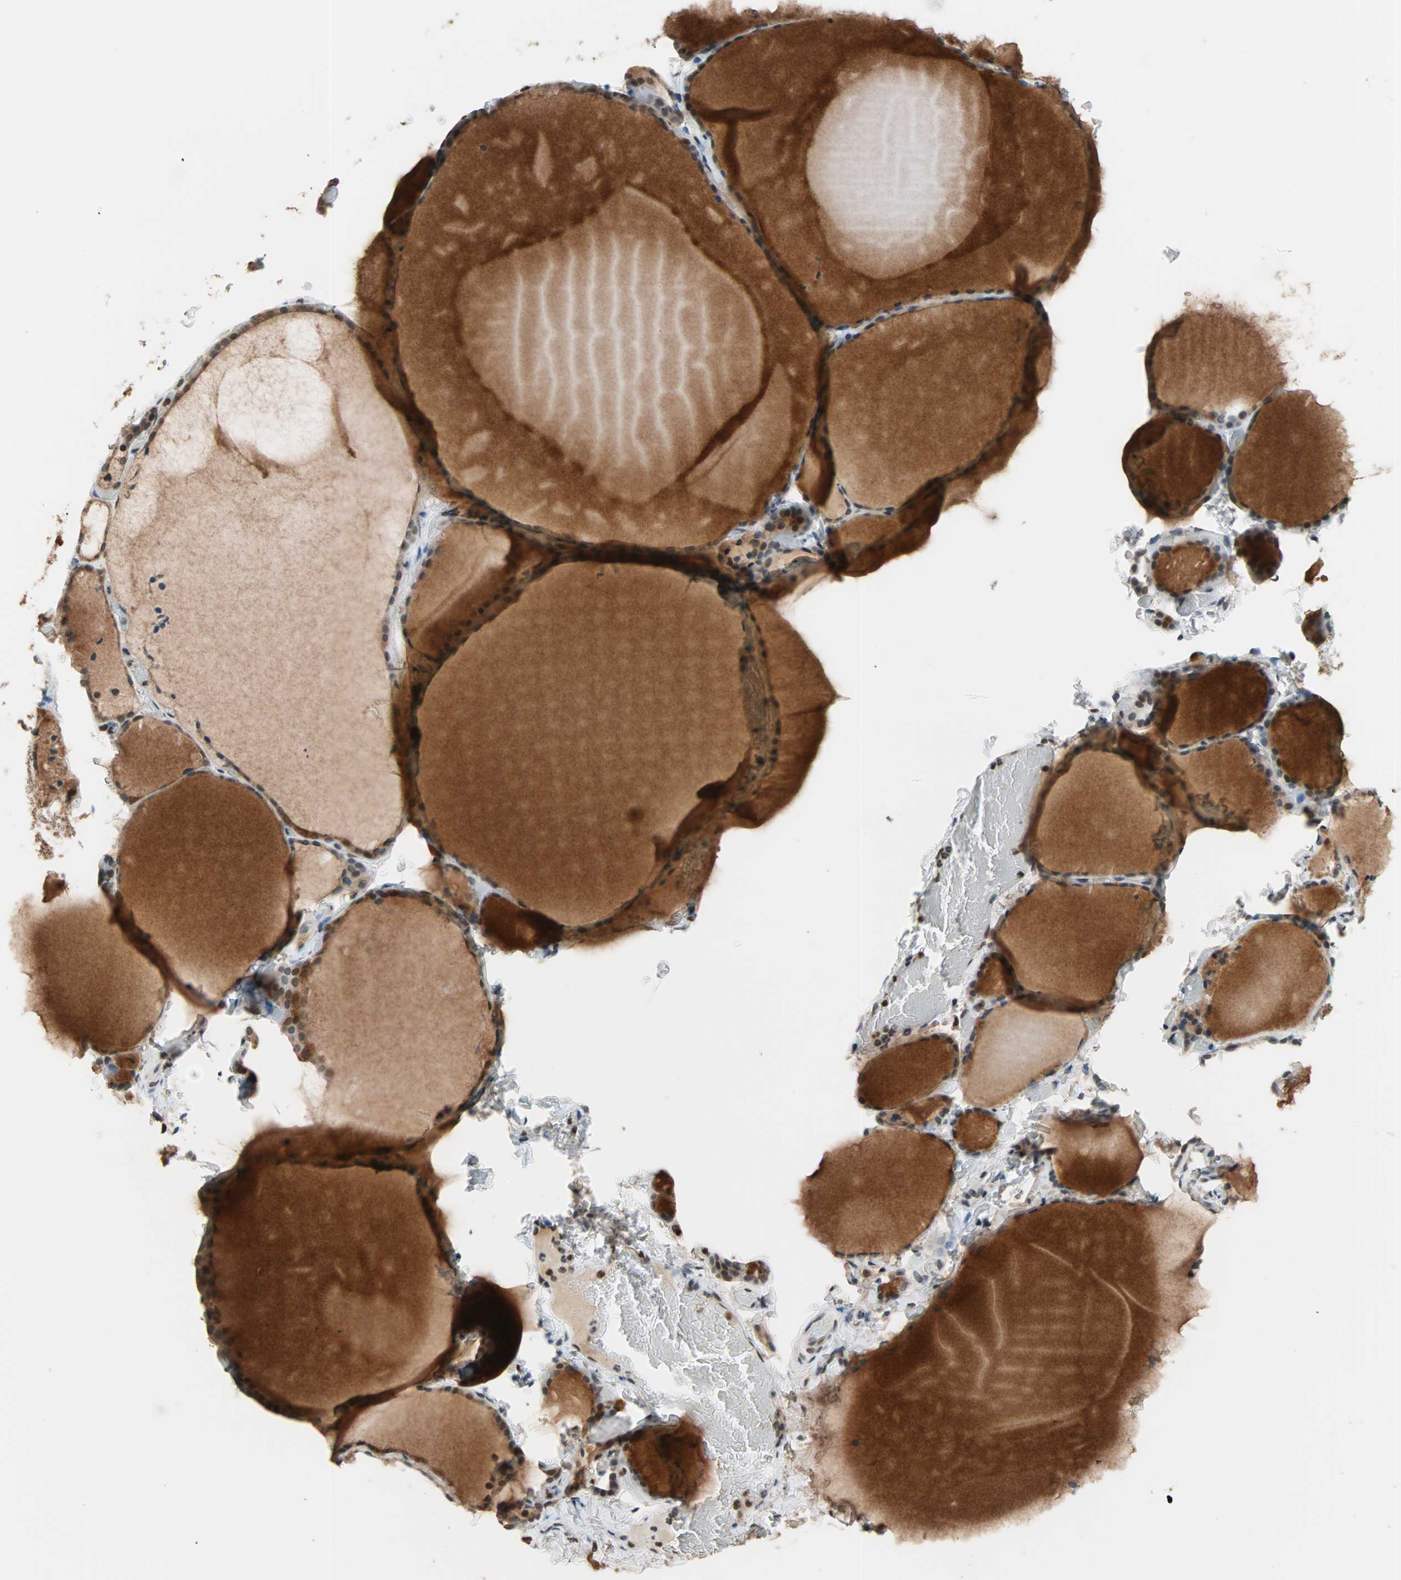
{"staining": {"intensity": "negative", "quantity": "none", "location": "none"}, "tissue": "thyroid gland", "cell_type": "Glandular cells", "image_type": "normal", "snomed": [{"axis": "morphology", "description": "Normal tissue, NOS"}, {"axis": "topography", "description": "Thyroid gland"}], "caption": "Glandular cells are negative for brown protein staining in benign thyroid gland. (DAB IHC visualized using brightfield microscopy, high magnification).", "gene": "DAZAP1", "patient": {"sex": "female", "age": 22}}